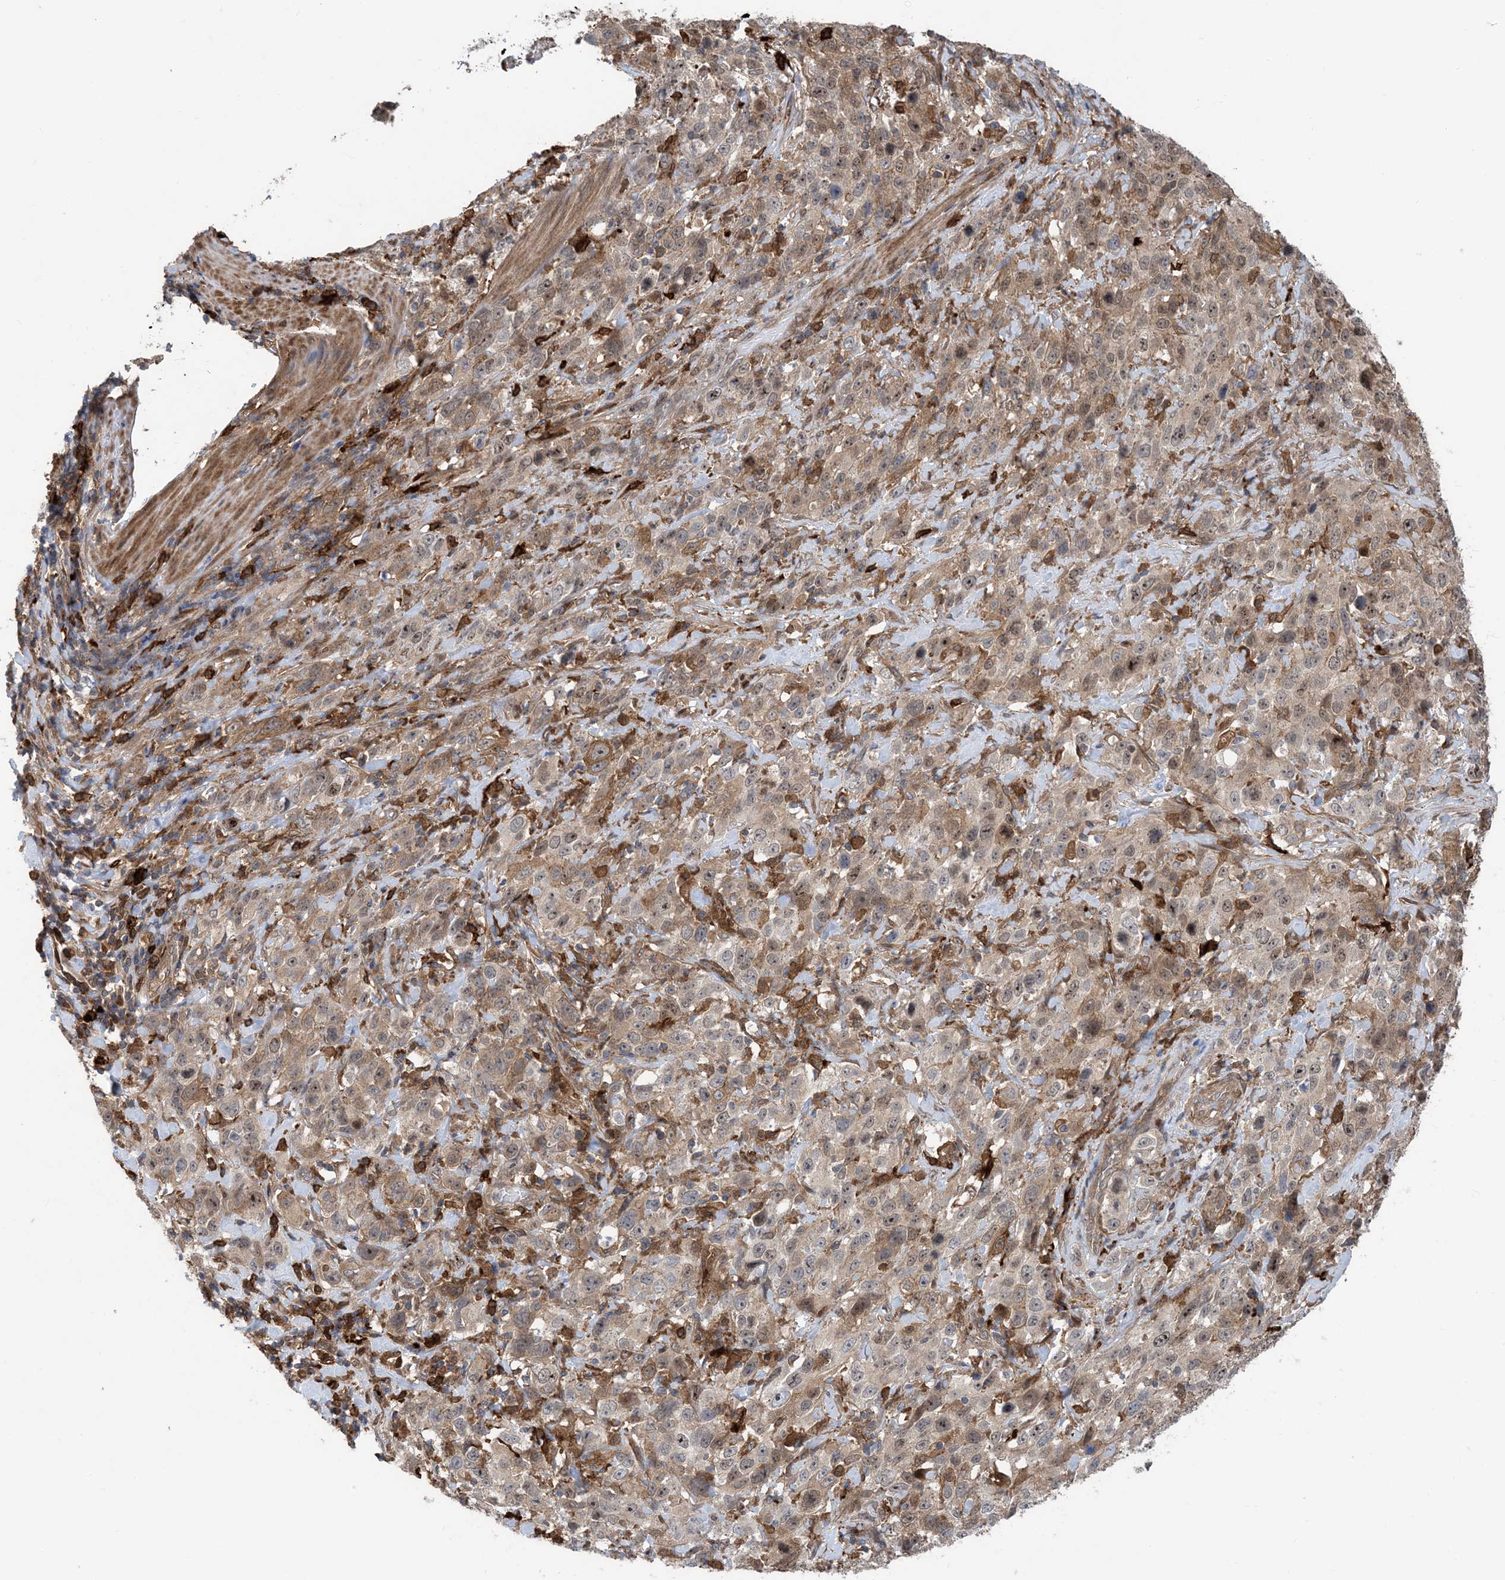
{"staining": {"intensity": "weak", "quantity": "25%-75%", "location": "cytoplasmic/membranous"}, "tissue": "stomach cancer", "cell_type": "Tumor cells", "image_type": "cancer", "snomed": [{"axis": "morphology", "description": "Normal tissue, NOS"}, {"axis": "morphology", "description": "Adenocarcinoma, NOS"}, {"axis": "topography", "description": "Lymph node"}, {"axis": "topography", "description": "Stomach"}], "caption": "Immunohistochemical staining of human stomach cancer shows weak cytoplasmic/membranous protein staining in approximately 25%-75% of tumor cells.", "gene": "HS1BP3", "patient": {"sex": "male", "age": 48}}